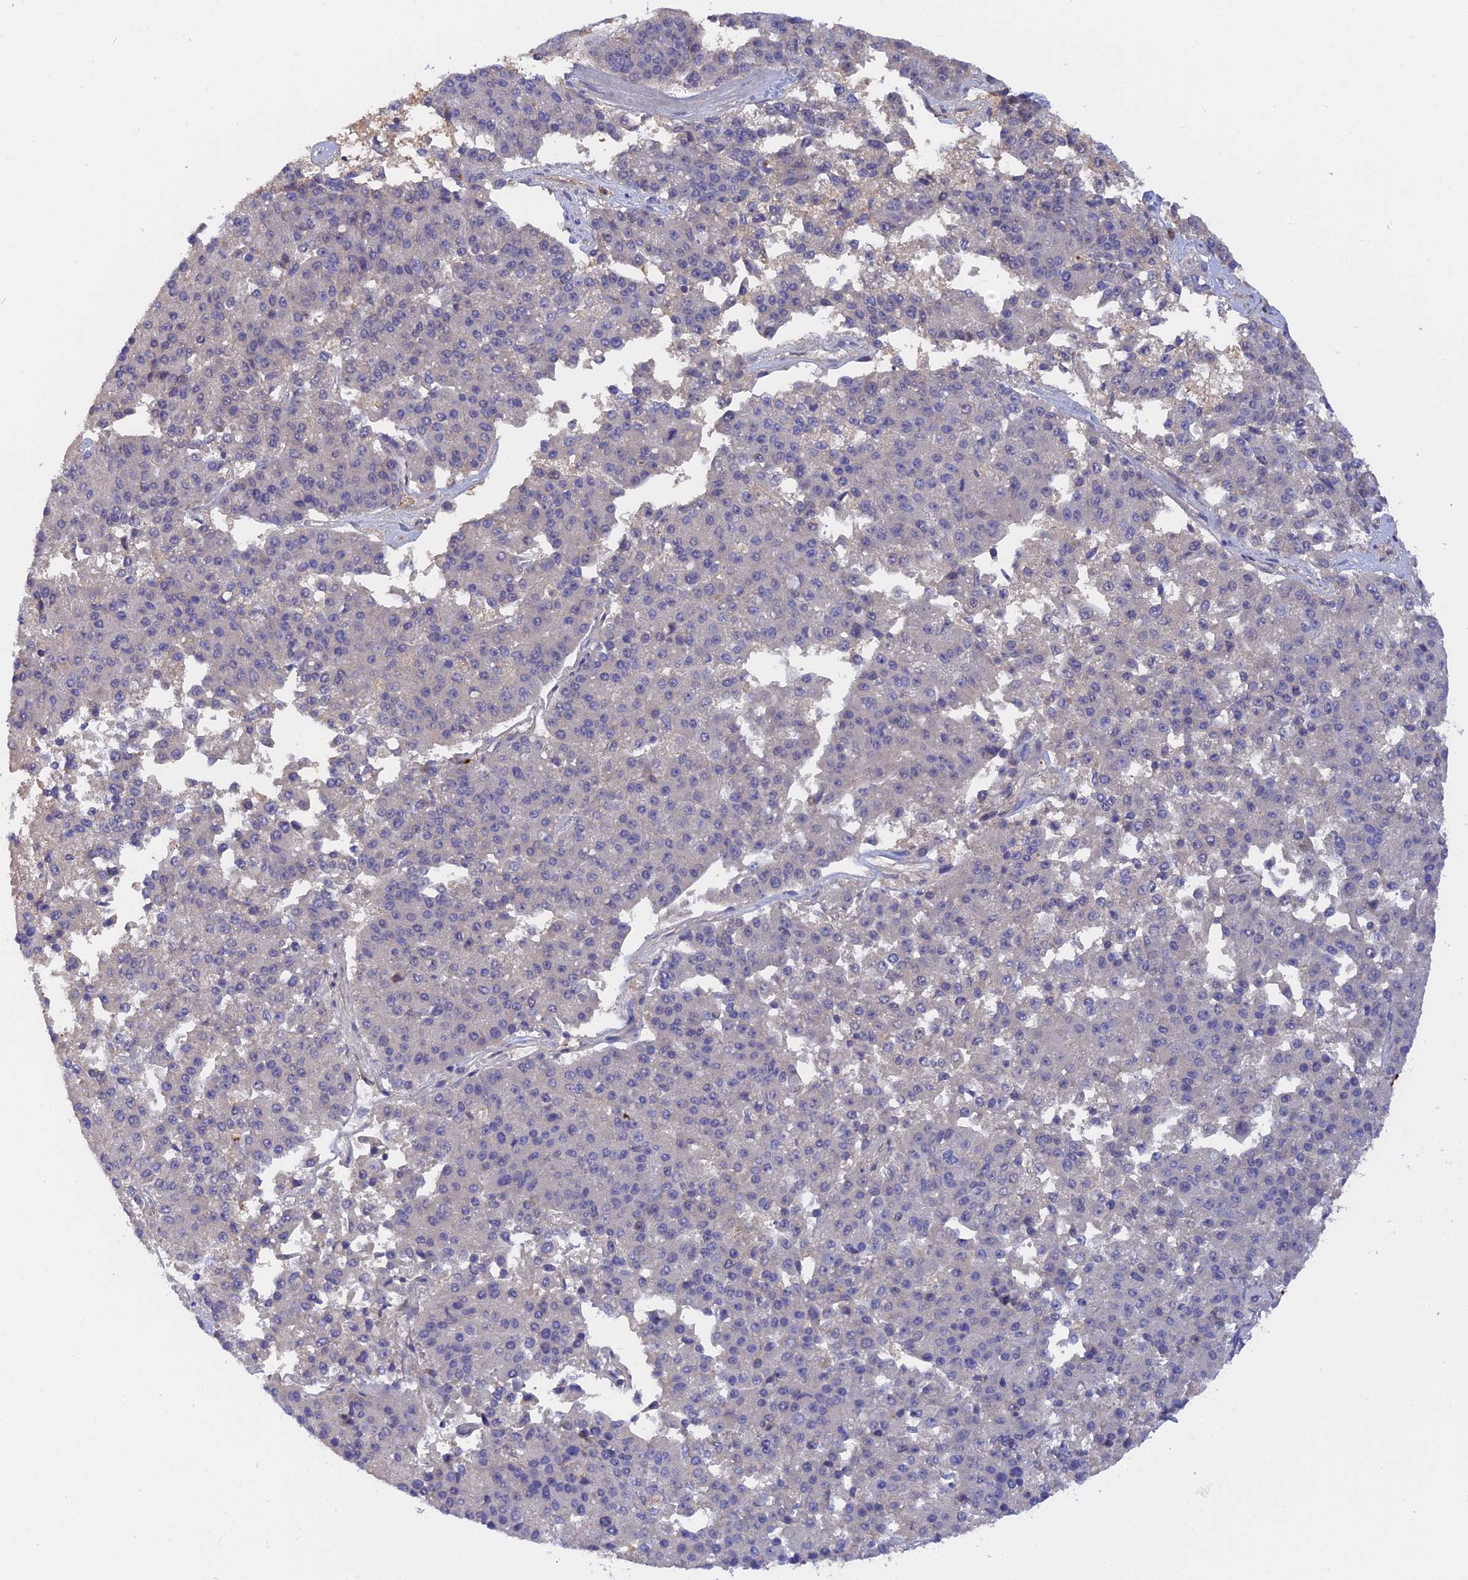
{"staining": {"intensity": "negative", "quantity": "none", "location": "none"}, "tissue": "pancreatic cancer", "cell_type": "Tumor cells", "image_type": "cancer", "snomed": [{"axis": "morphology", "description": "Adenocarcinoma, NOS"}, {"axis": "topography", "description": "Pancreas"}], "caption": "This is a histopathology image of IHC staining of pancreatic cancer, which shows no expression in tumor cells.", "gene": "PZP", "patient": {"sex": "male", "age": 50}}